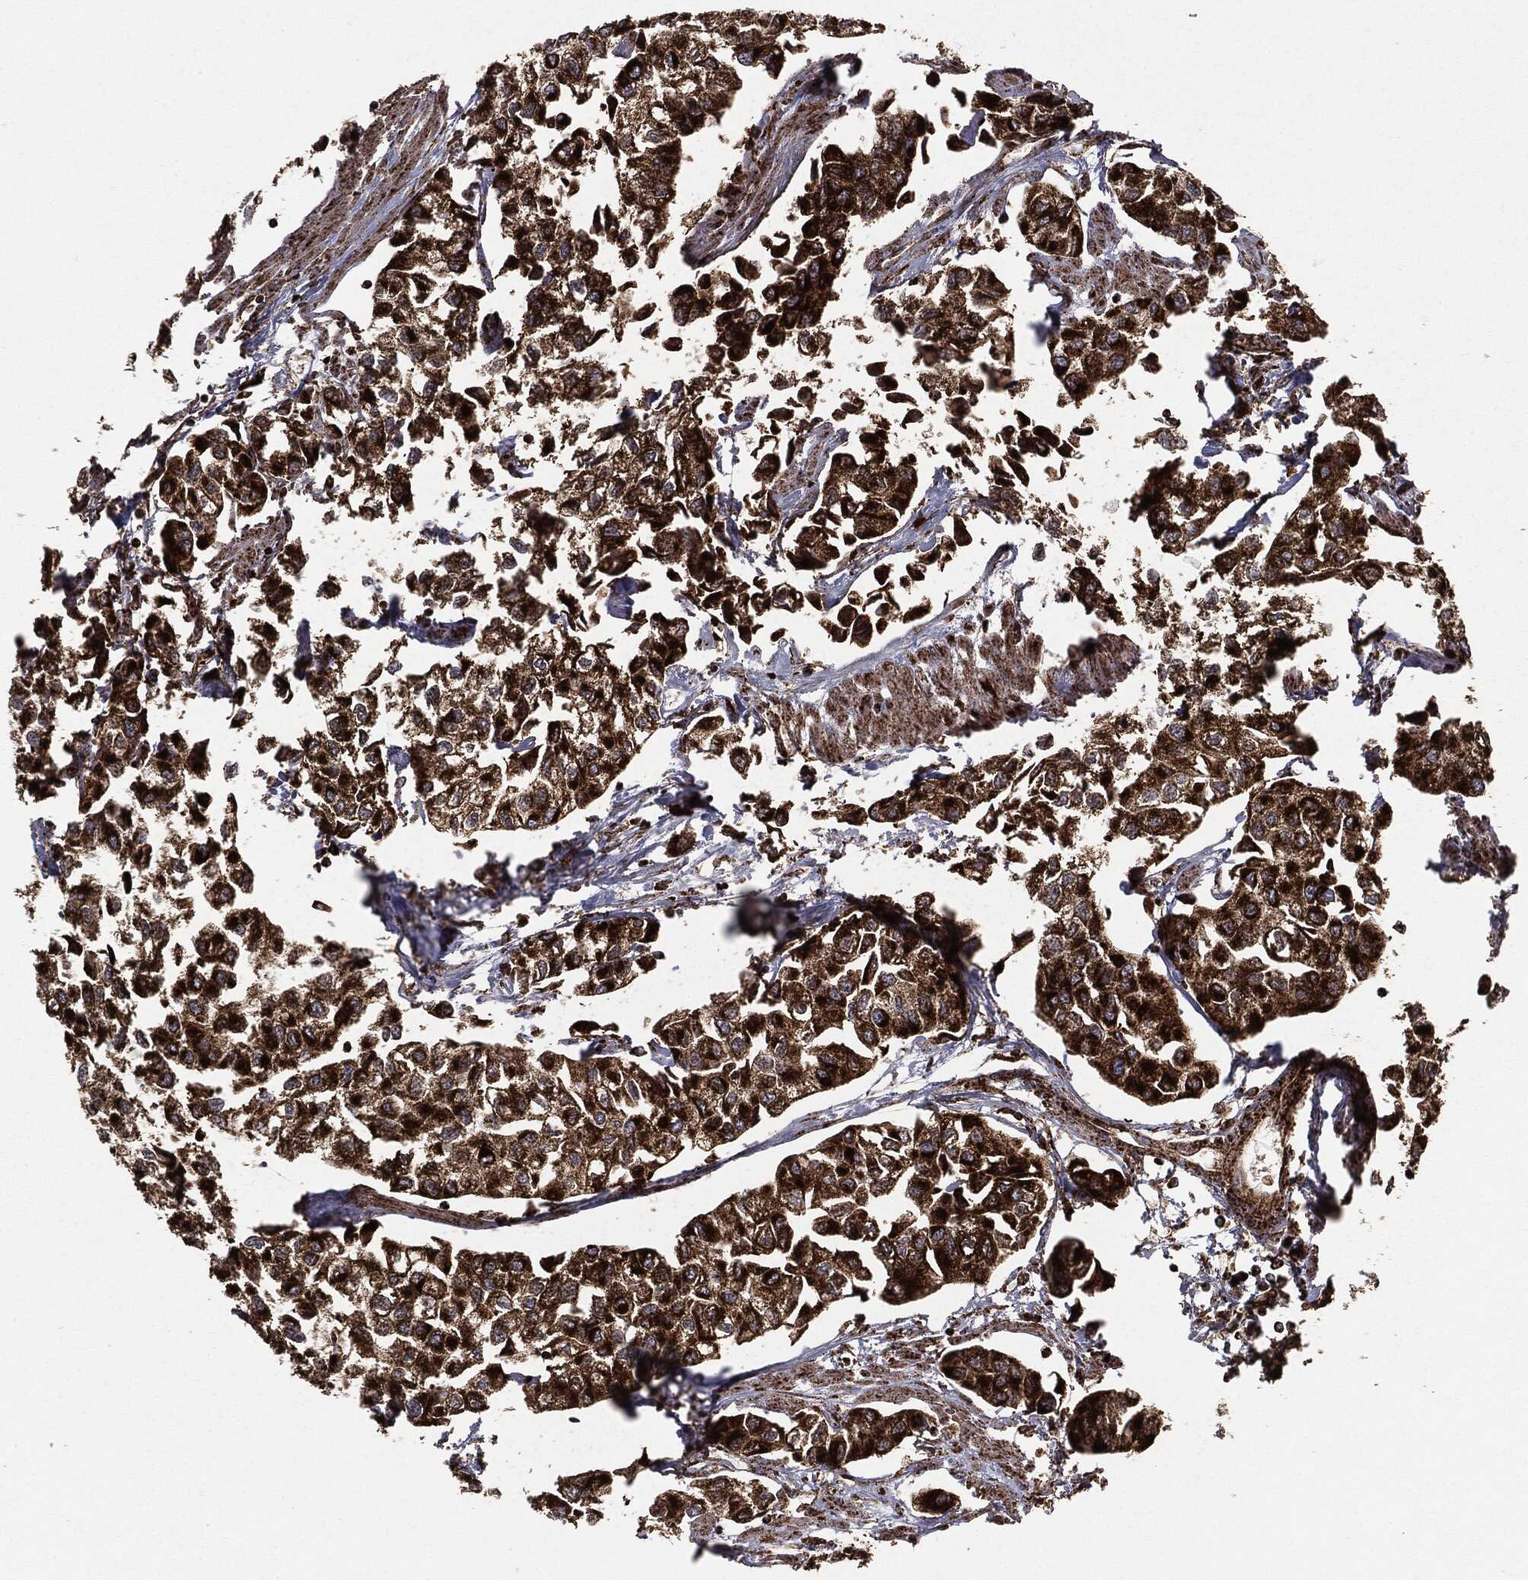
{"staining": {"intensity": "strong", "quantity": ">75%", "location": "cytoplasmic/membranous"}, "tissue": "urothelial cancer", "cell_type": "Tumor cells", "image_type": "cancer", "snomed": [{"axis": "morphology", "description": "Urothelial carcinoma, High grade"}, {"axis": "topography", "description": "Urinary bladder"}], "caption": "This is a photomicrograph of IHC staining of high-grade urothelial carcinoma, which shows strong positivity in the cytoplasmic/membranous of tumor cells.", "gene": "MAP2K1", "patient": {"sex": "male", "age": 73}}